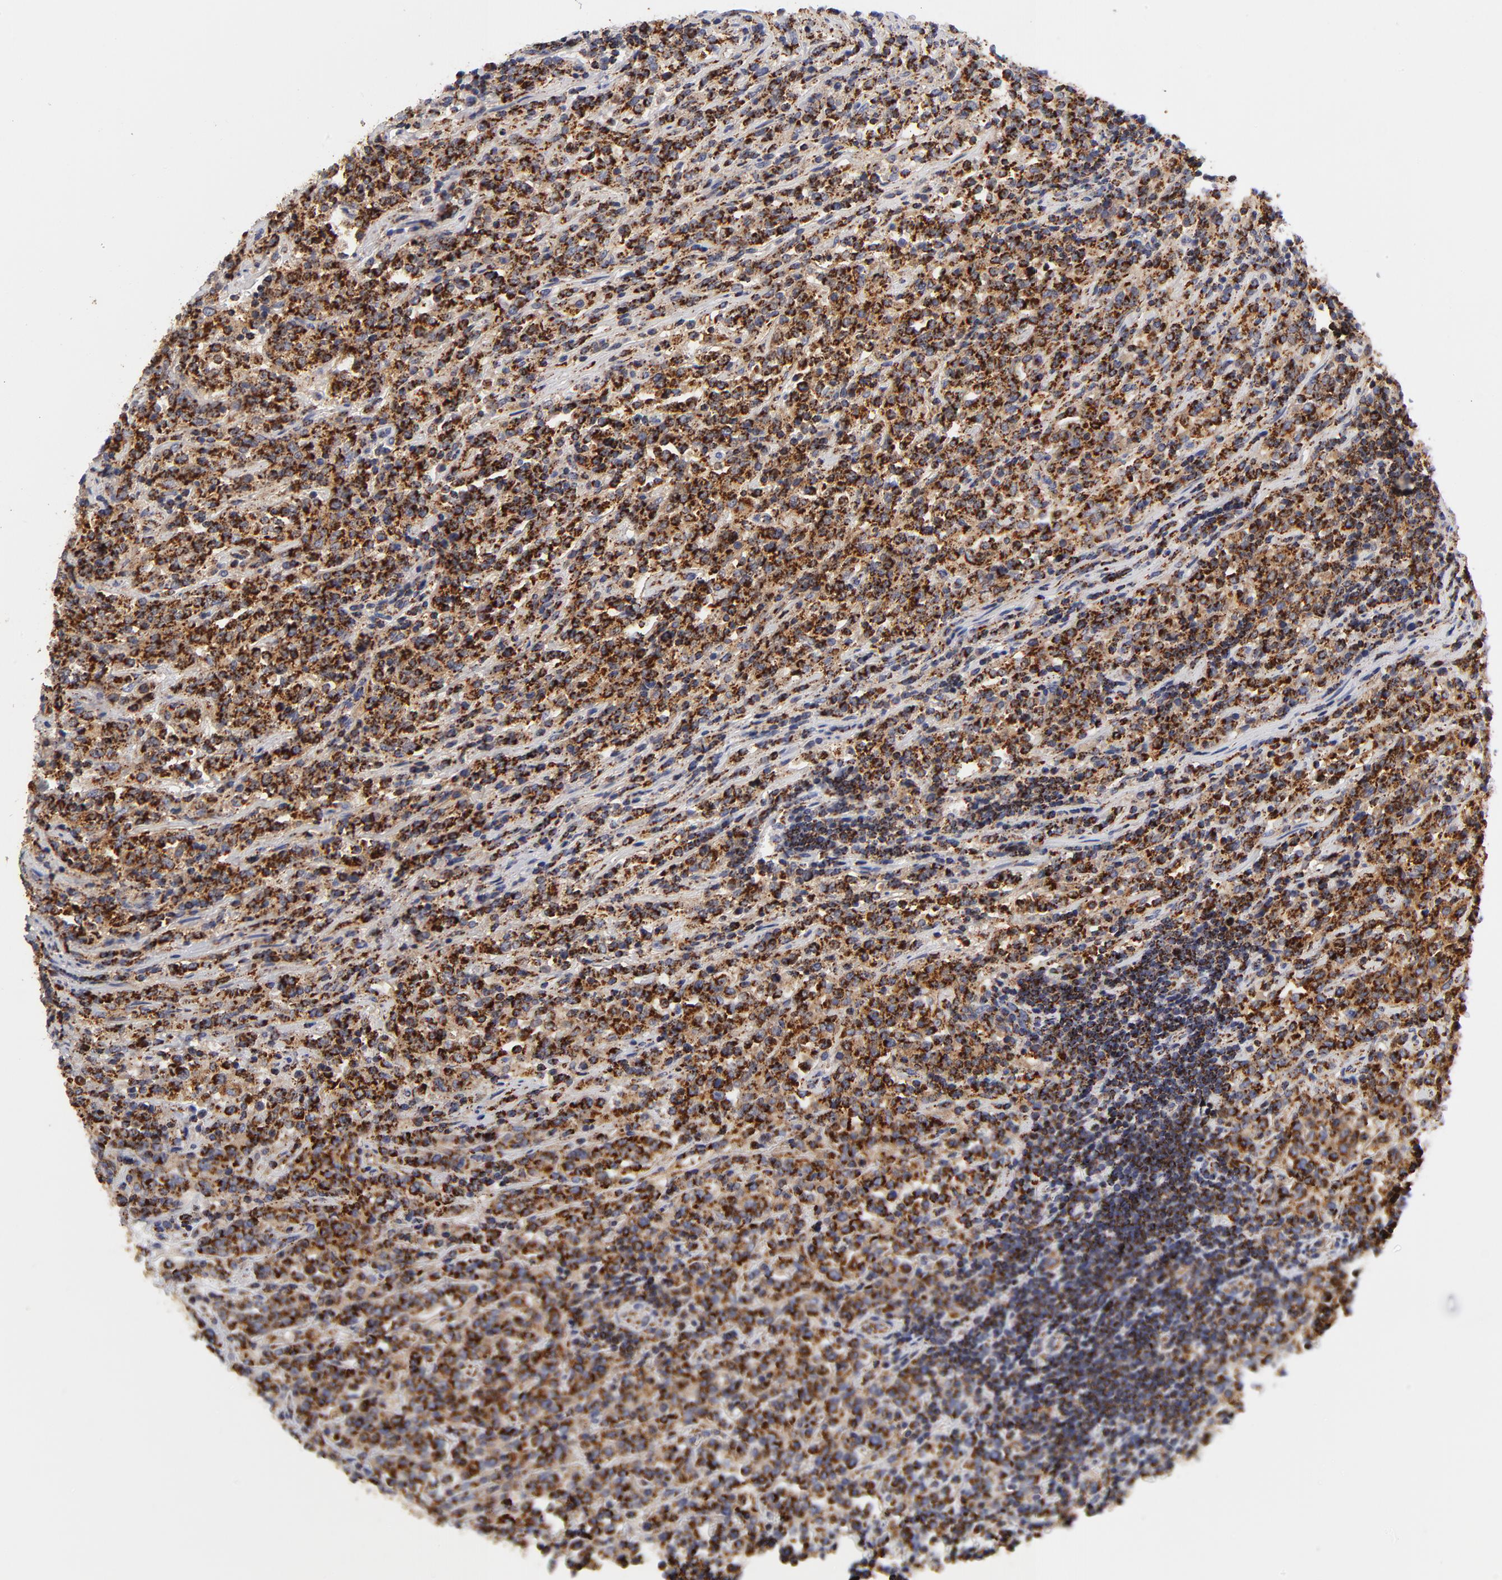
{"staining": {"intensity": "strong", "quantity": ">75%", "location": "cytoplasmic/membranous"}, "tissue": "lymphoma", "cell_type": "Tumor cells", "image_type": "cancer", "snomed": [{"axis": "morphology", "description": "Malignant lymphoma, non-Hodgkin's type, High grade"}, {"axis": "topography", "description": "Soft tissue"}], "caption": "Lymphoma stained with a brown dye exhibits strong cytoplasmic/membranous positive positivity in about >75% of tumor cells.", "gene": "ECHS1", "patient": {"sex": "male", "age": 18}}